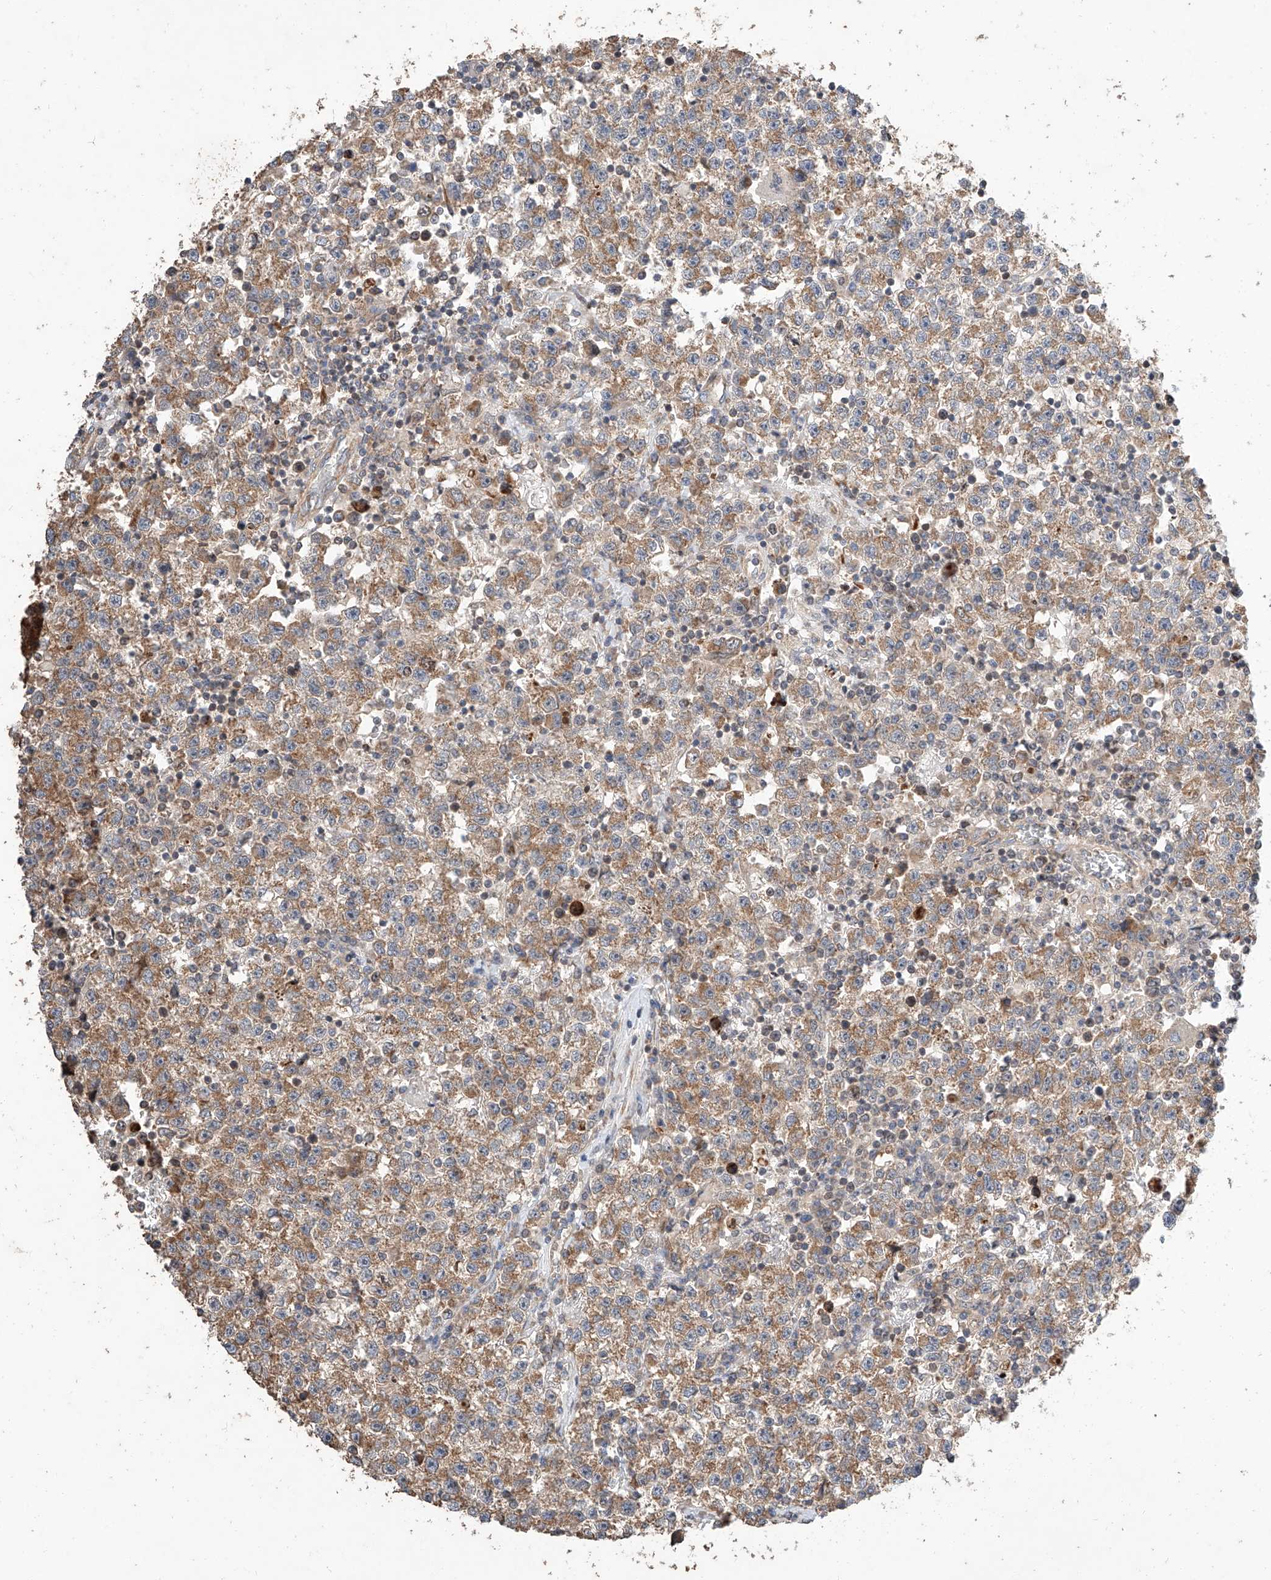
{"staining": {"intensity": "weak", "quantity": ">75%", "location": "cytoplasmic/membranous"}, "tissue": "testis cancer", "cell_type": "Tumor cells", "image_type": "cancer", "snomed": [{"axis": "morphology", "description": "Seminoma, NOS"}, {"axis": "topography", "description": "Testis"}], "caption": "Immunohistochemistry micrograph of neoplastic tissue: human seminoma (testis) stained using immunohistochemistry (IHC) reveals low levels of weak protein expression localized specifically in the cytoplasmic/membranous of tumor cells, appearing as a cytoplasmic/membranous brown color.", "gene": "RAB23", "patient": {"sex": "male", "age": 22}}